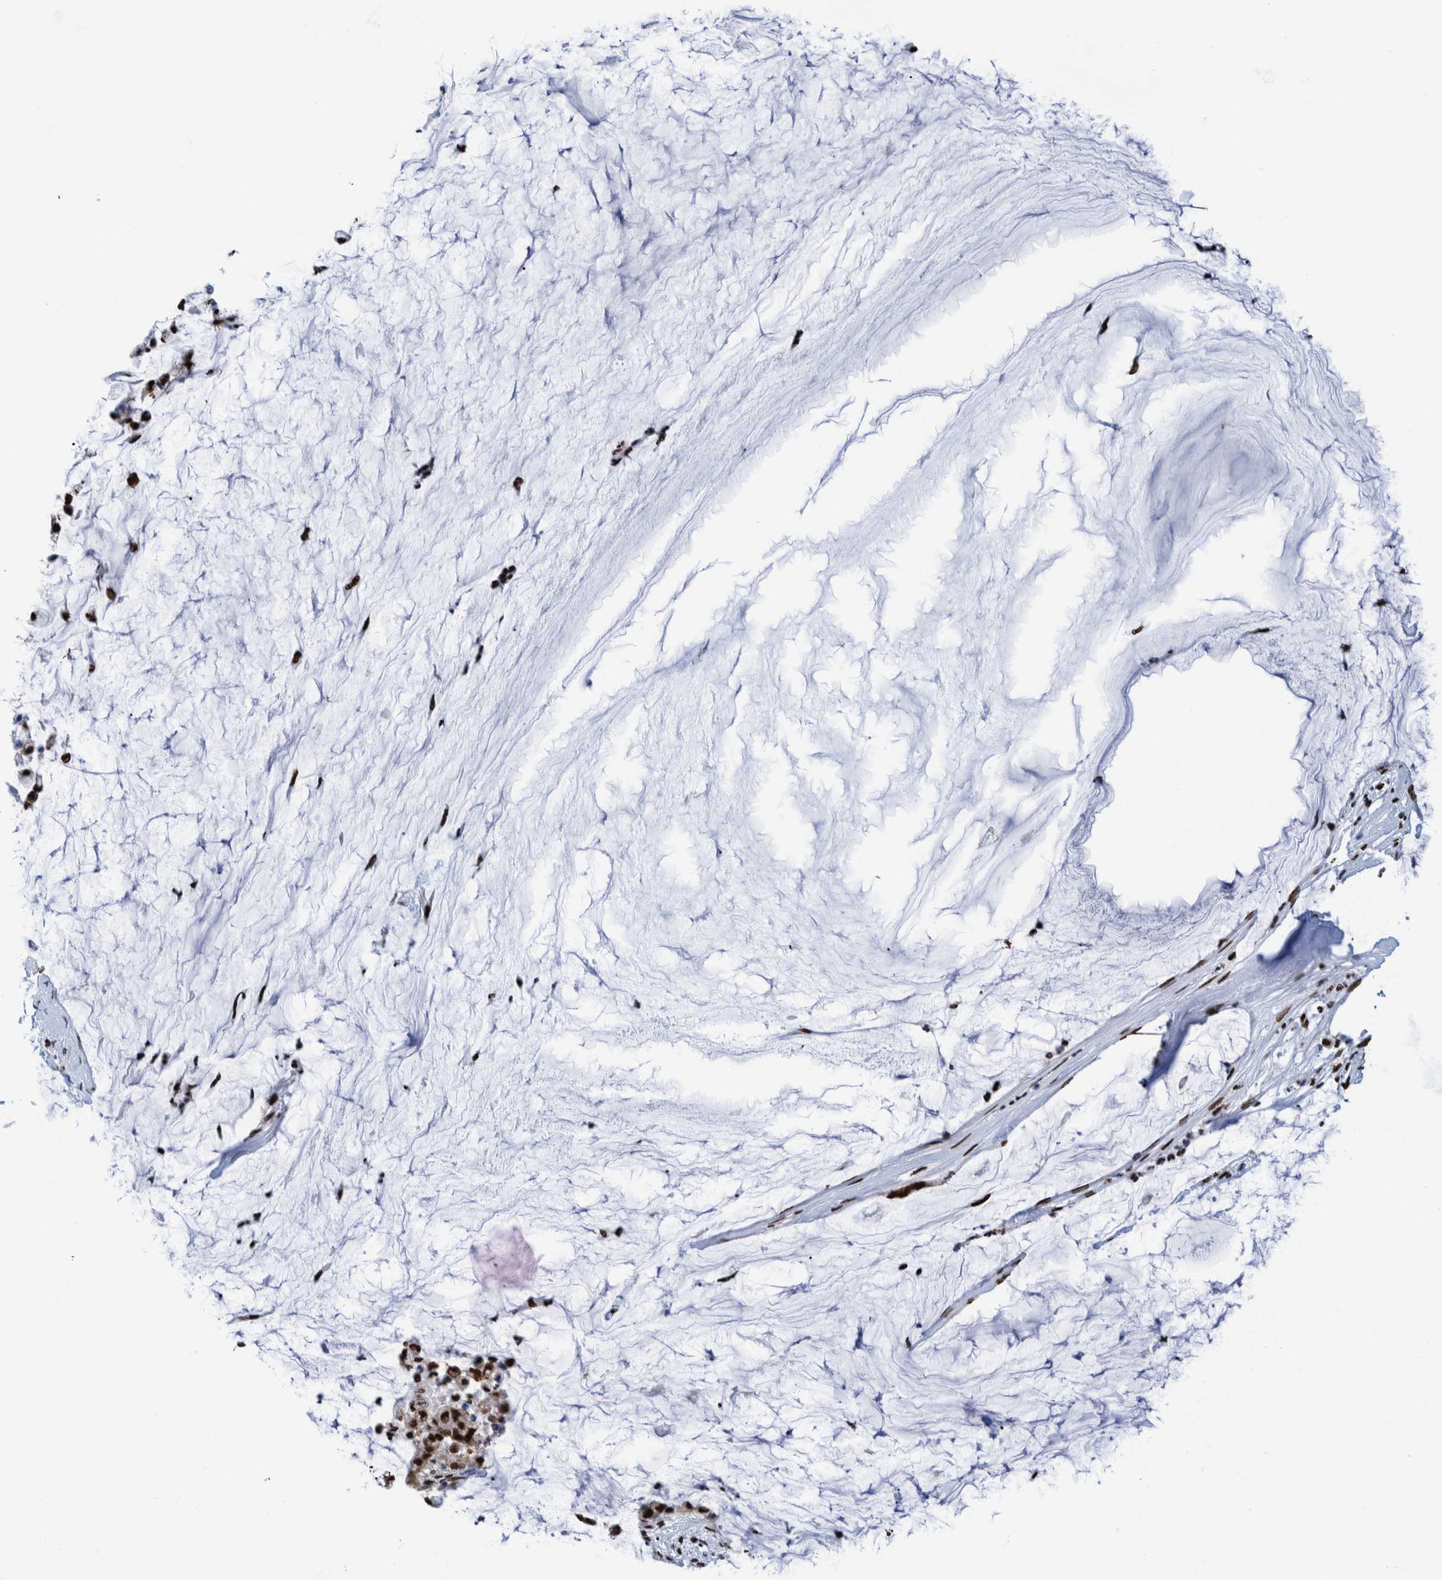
{"staining": {"intensity": "strong", "quantity": ">75%", "location": "nuclear"}, "tissue": "pancreatic cancer", "cell_type": "Tumor cells", "image_type": "cancer", "snomed": [{"axis": "morphology", "description": "Adenocarcinoma, NOS"}, {"axis": "topography", "description": "Pancreas"}], "caption": "A high-resolution micrograph shows immunohistochemistry staining of pancreatic cancer, which demonstrates strong nuclear staining in approximately >75% of tumor cells.", "gene": "HEATR9", "patient": {"sex": "male", "age": 41}}